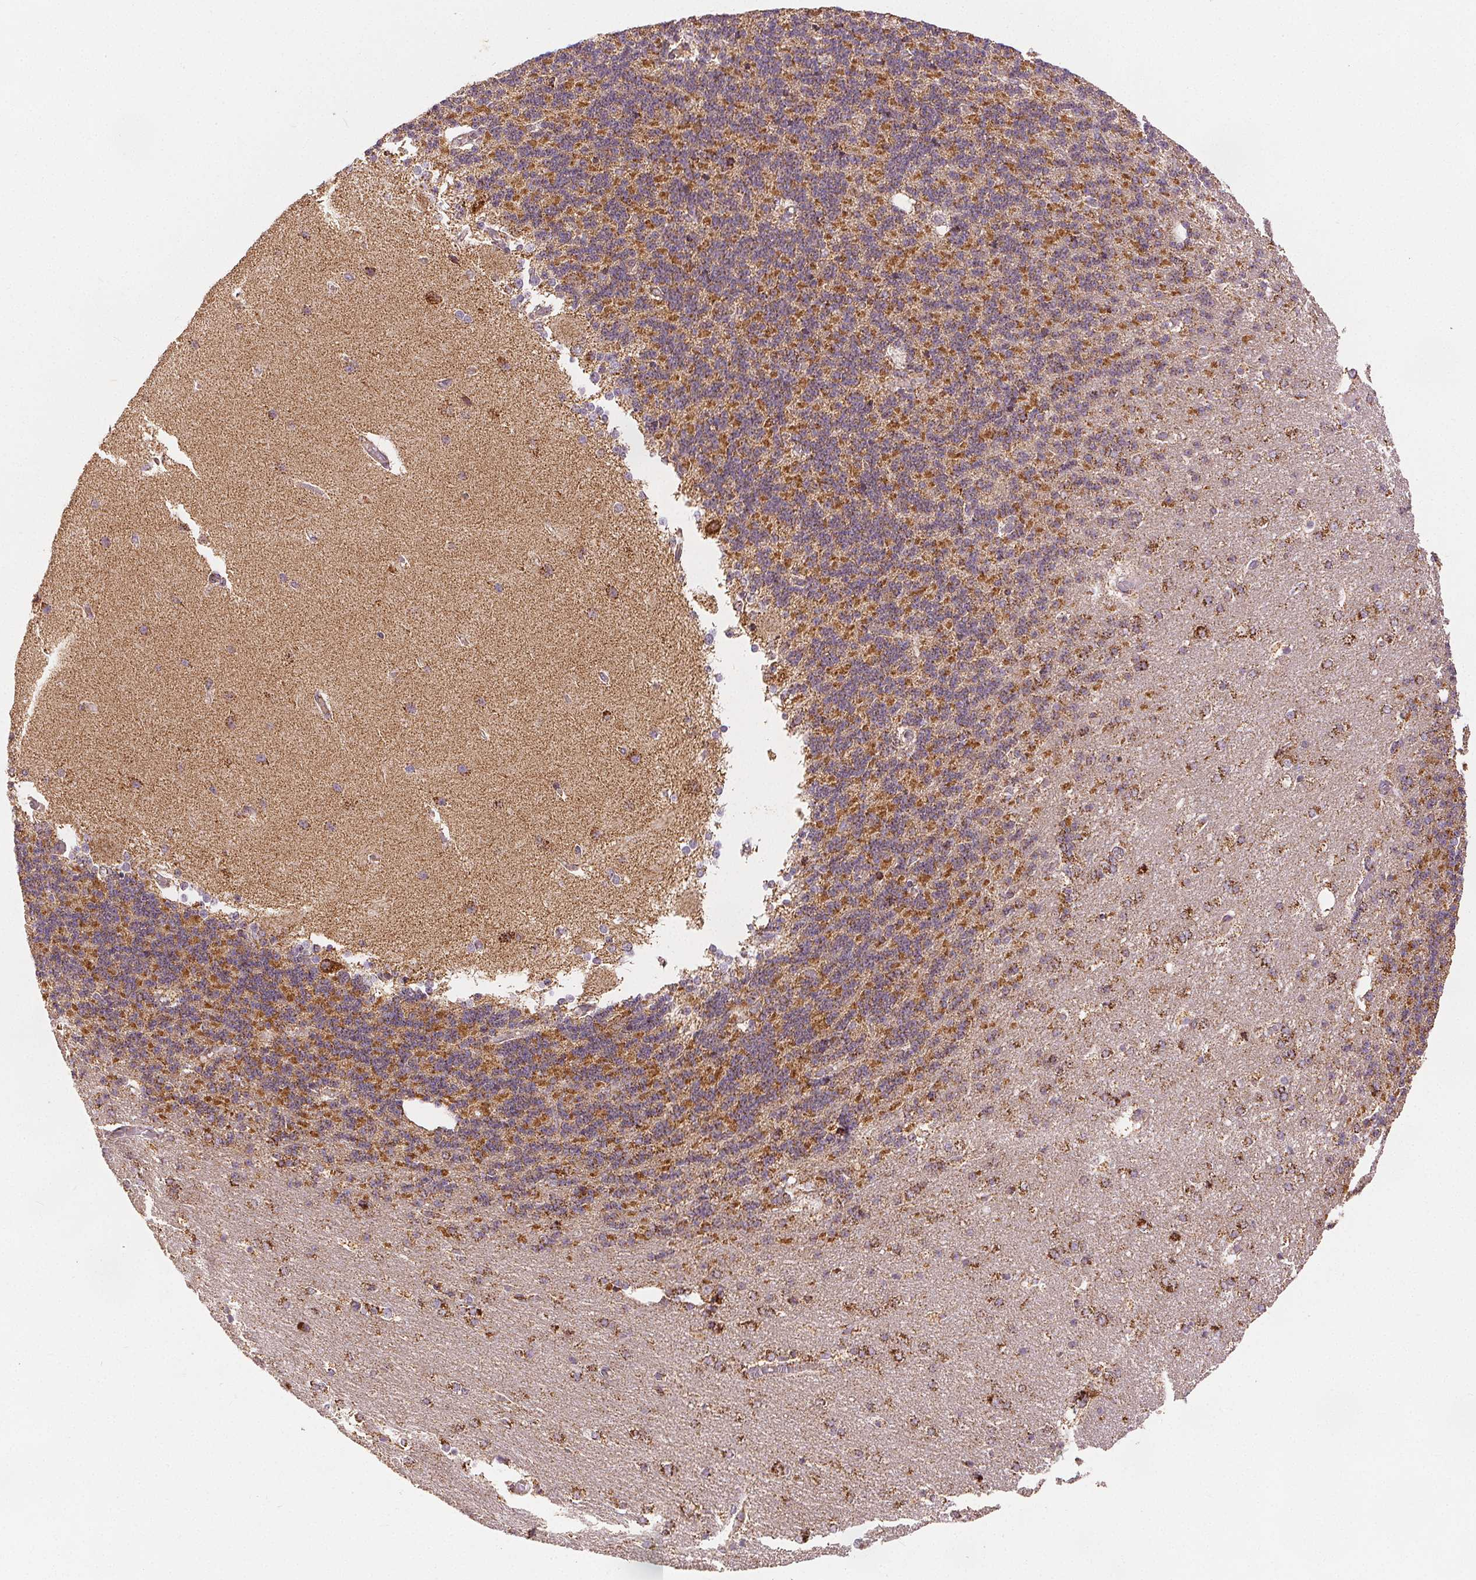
{"staining": {"intensity": "strong", "quantity": "25%-75%", "location": "cytoplasmic/membranous"}, "tissue": "cerebellum", "cell_type": "Cells in granular layer", "image_type": "normal", "snomed": [{"axis": "morphology", "description": "Normal tissue, NOS"}, {"axis": "topography", "description": "Cerebellum"}], "caption": "Immunohistochemical staining of benign human cerebellum displays strong cytoplasmic/membranous protein staining in approximately 25%-75% of cells in granular layer.", "gene": "SDHB", "patient": {"sex": "female", "age": 54}}